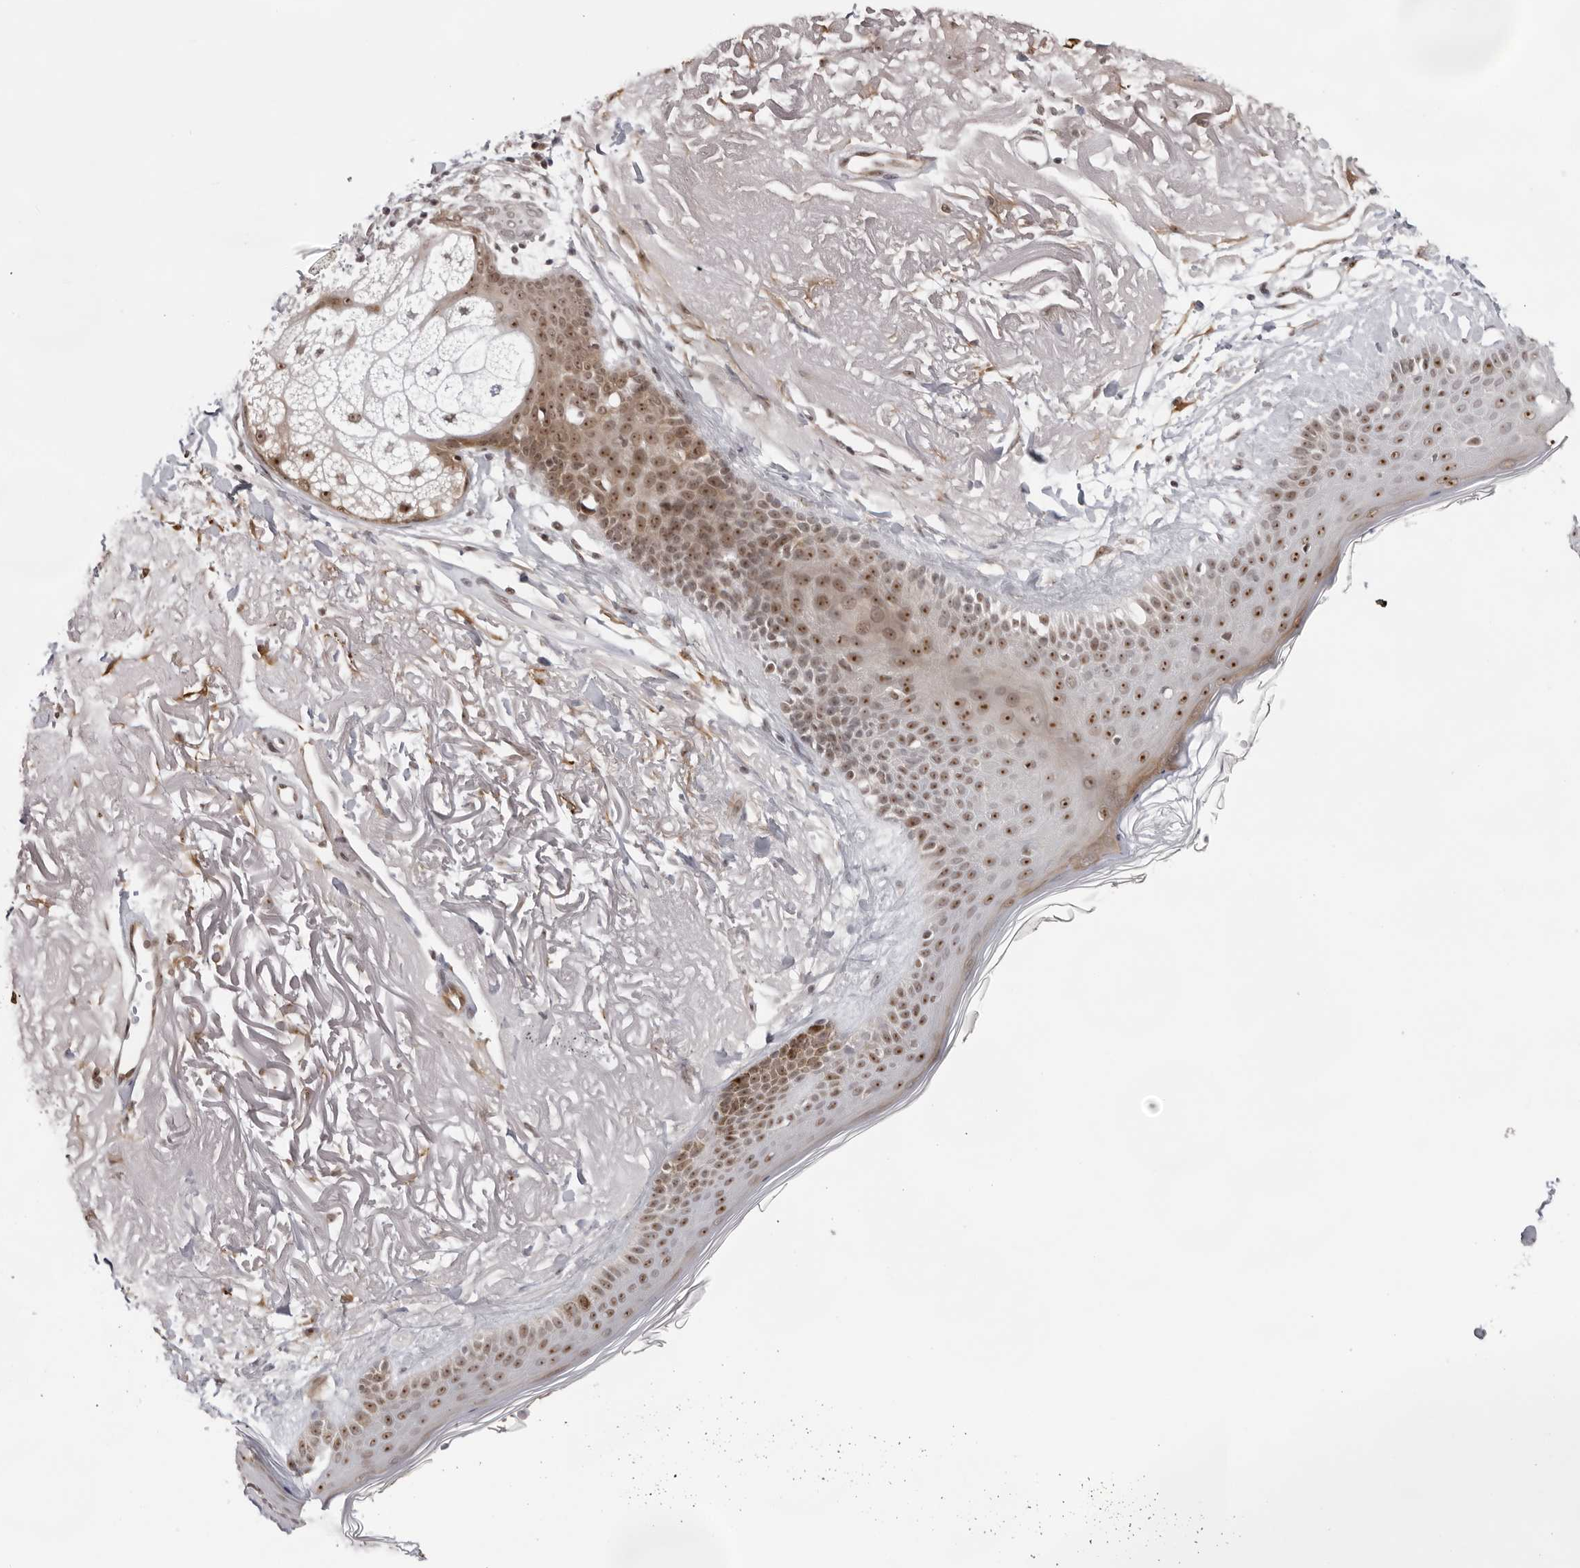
{"staining": {"intensity": "weak", "quantity": ">75%", "location": "nuclear"}, "tissue": "skin", "cell_type": "Fibroblasts", "image_type": "normal", "snomed": [{"axis": "morphology", "description": "Normal tissue, NOS"}, {"axis": "topography", "description": "Skin"}, {"axis": "topography", "description": "Skeletal muscle"}], "caption": "This is an image of IHC staining of normal skin, which shows weak expression in the nuclear of fibroblasts.", "gene": "EXOSC10", "patient": {"sex": "male", "age": 83}}